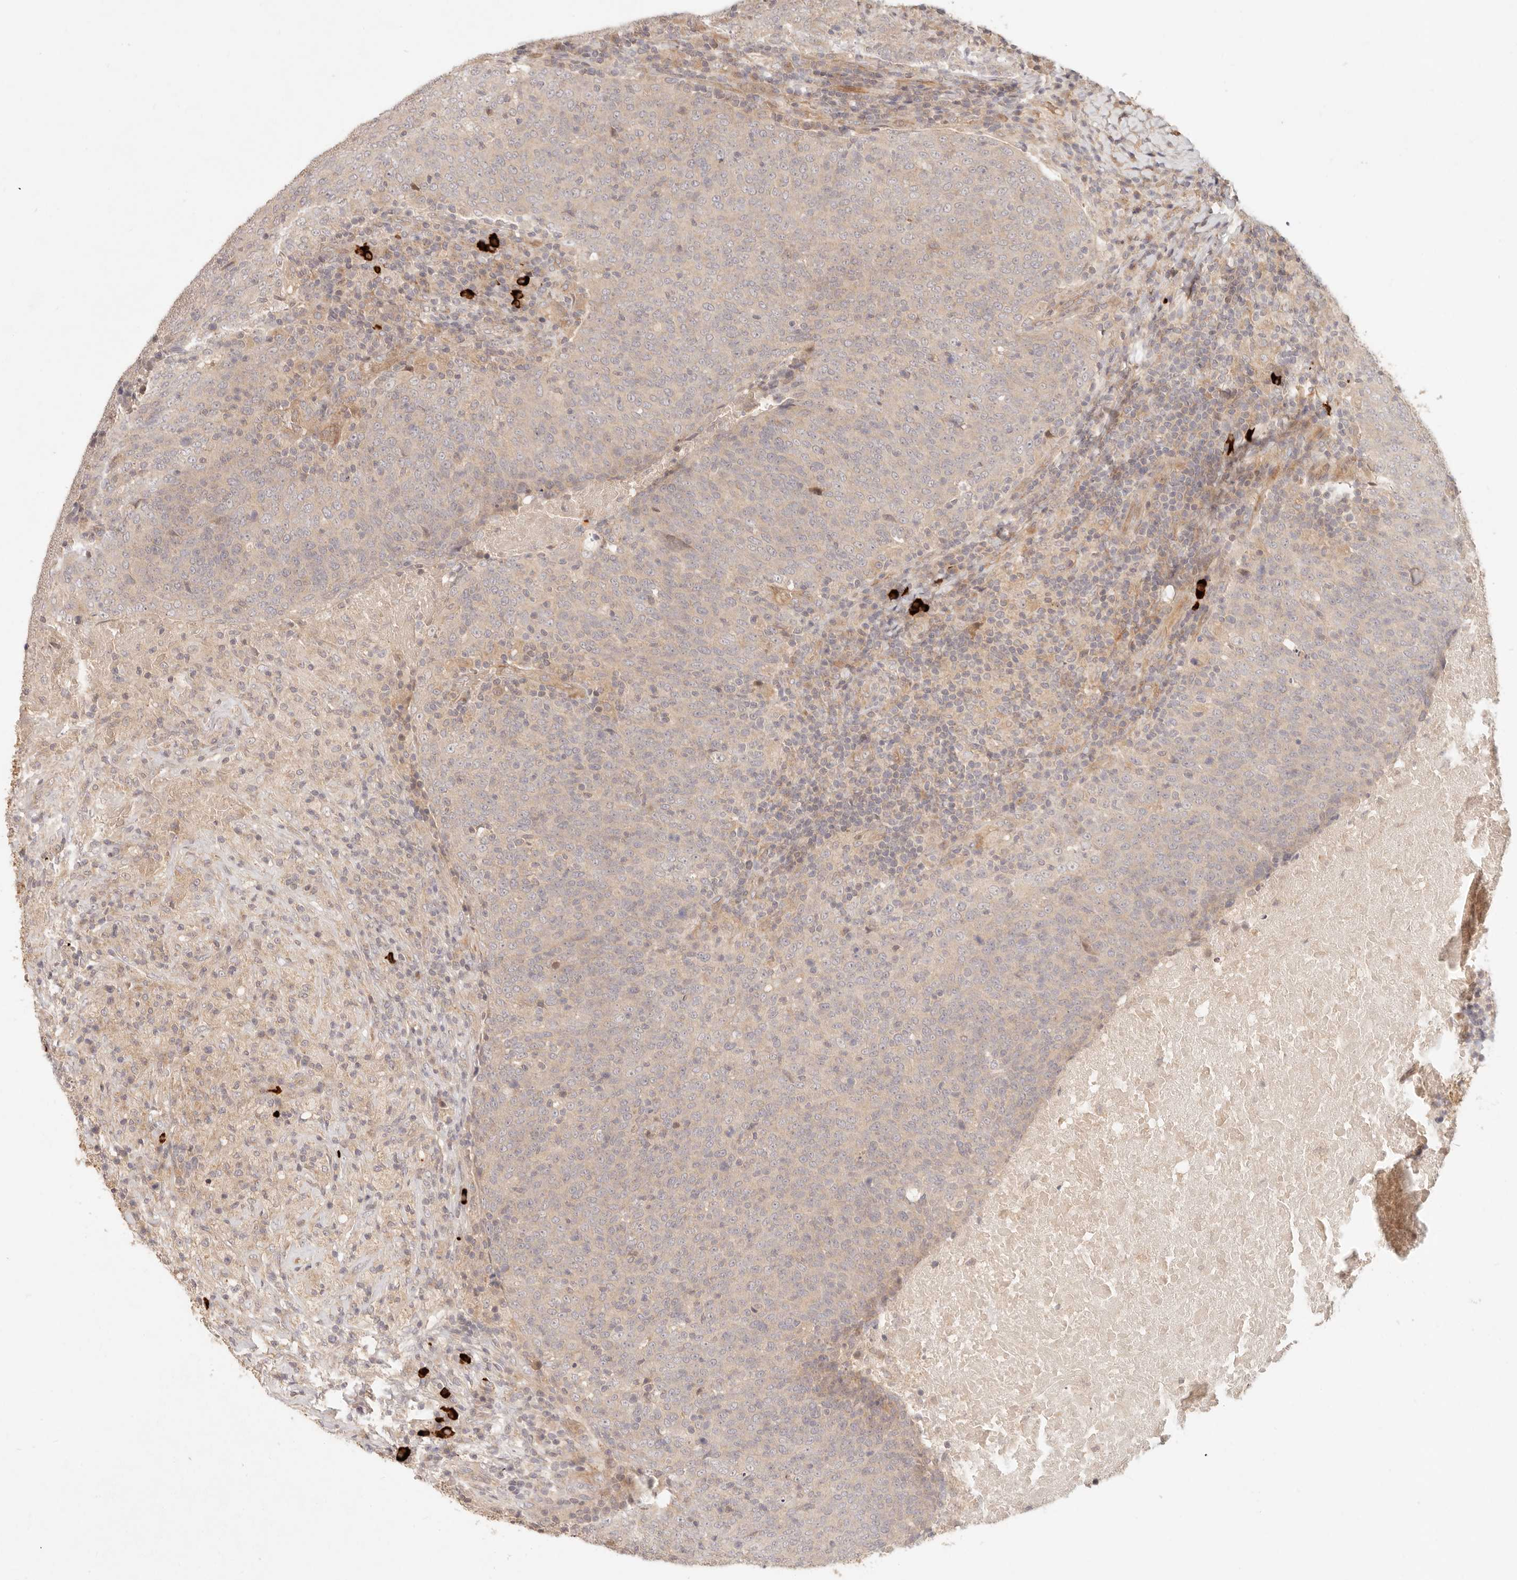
{"staining": {"intensity": "negative", "quantity": "none", "location": "none"}, "tissue": "head and neck cancer", "cell_type": "Tumor cells", "image_type": "cancer", "snomed": [{"axis": "morphology", "description": "Squamous cell carcinoma, NOS"}, {"axis": "morphology", "description": "Squamous cell carcinoma, metastatic, NOS"}, {"axis": "topography", "description": "Lymph node"}, {"axis": "topography", "description": "Head-Neck"}], "caption": "DAB immunohistochemical staining of human head and neck cancer (squamous cell carcinoma) exhibits no significant staining in tumor cells.", "gene": "PPP1R3B", "patient": {"sex": "male", "age": 62}}